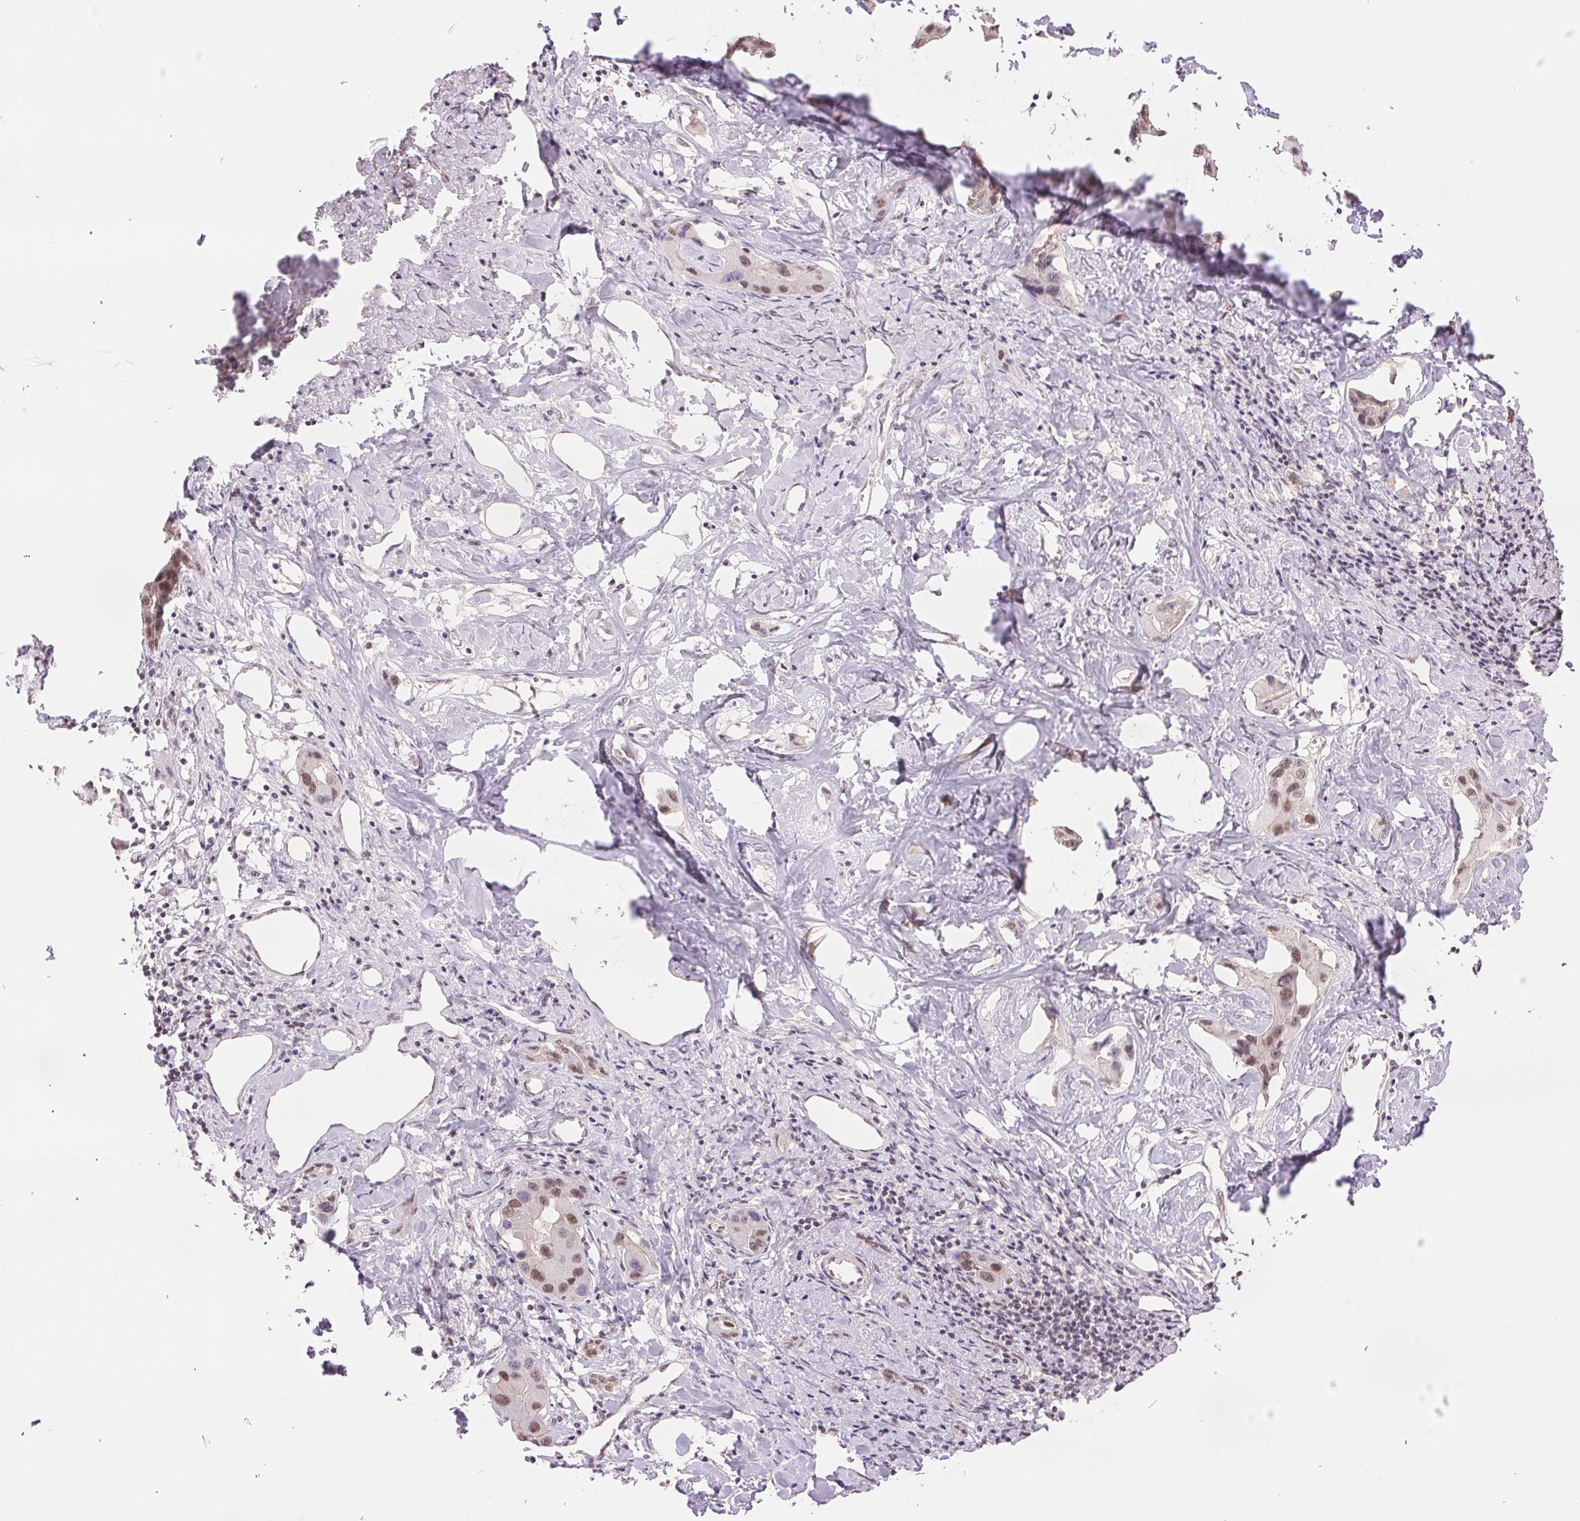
{"staining": {"intensity": "weak", "quantity": ">75%", "location": "nuclear"}, "tissue": "liver cancer", "cell_type": "Tumor cells", "image_type": "cancer", "snomed": [{"axis": "morphology", "description": "Cholangiocarcinoma"}, {"axis": "topography", "description": "Liver"}], "caption": "The histopathology image demonstrates staining of liver cholangiocarcinoma, revealing weak nuclear protein staining (brown color) within tumor cells. Using DAB (brown) and hematoxylin (blue) stains, captured at high magnification using brightfield microscopy.", "gene": "RPRD1B", "patient": {"sex": "male", "age": 59}}